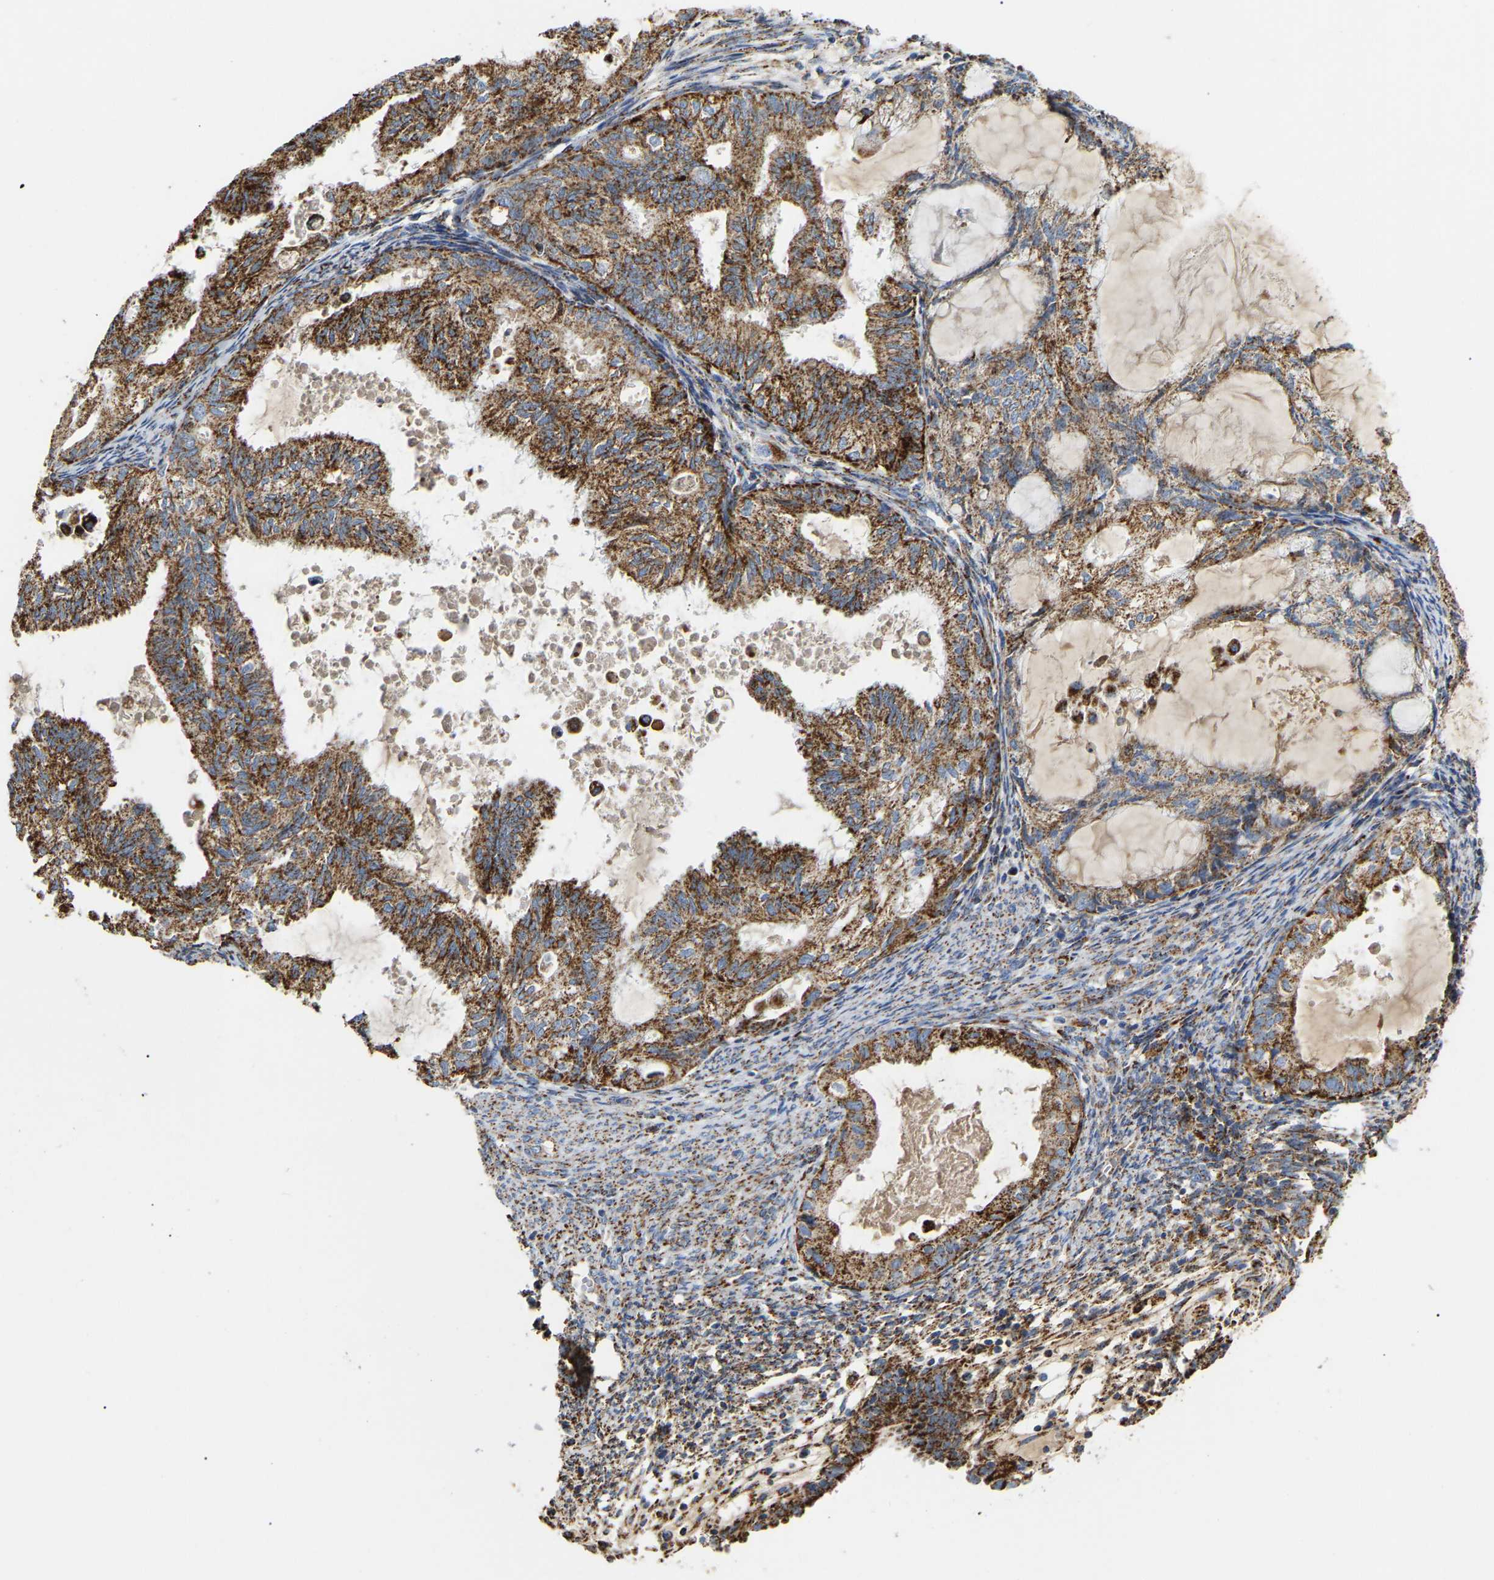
{"staining": {"intensity": "moderate", "quantity": ">75%", "location": "cytoplasmic/membranous"}, "tissue": "cervical cancer", "cell_type": "Tumor cells", "image_type": "cancer", "snomed": [{"axis": "morphology", "description": "Normal tissue, NOS"}, {"axis": "morphology", "description": "Adenocarcinoma, NOS"}, {"axis": "topography", "description": "Cervix"}, {"axis": "topography", "description": "Endometrium"}], "caption": "Immunohistochemistry (DAB) staining of human cervical adenocarcinoma reveals moderate cytoplasmic/membranous protein positivity in approximately >75% of tumor cells.", "gene": "HIBADH", "patient": {"sex": "female", "age": 86}}